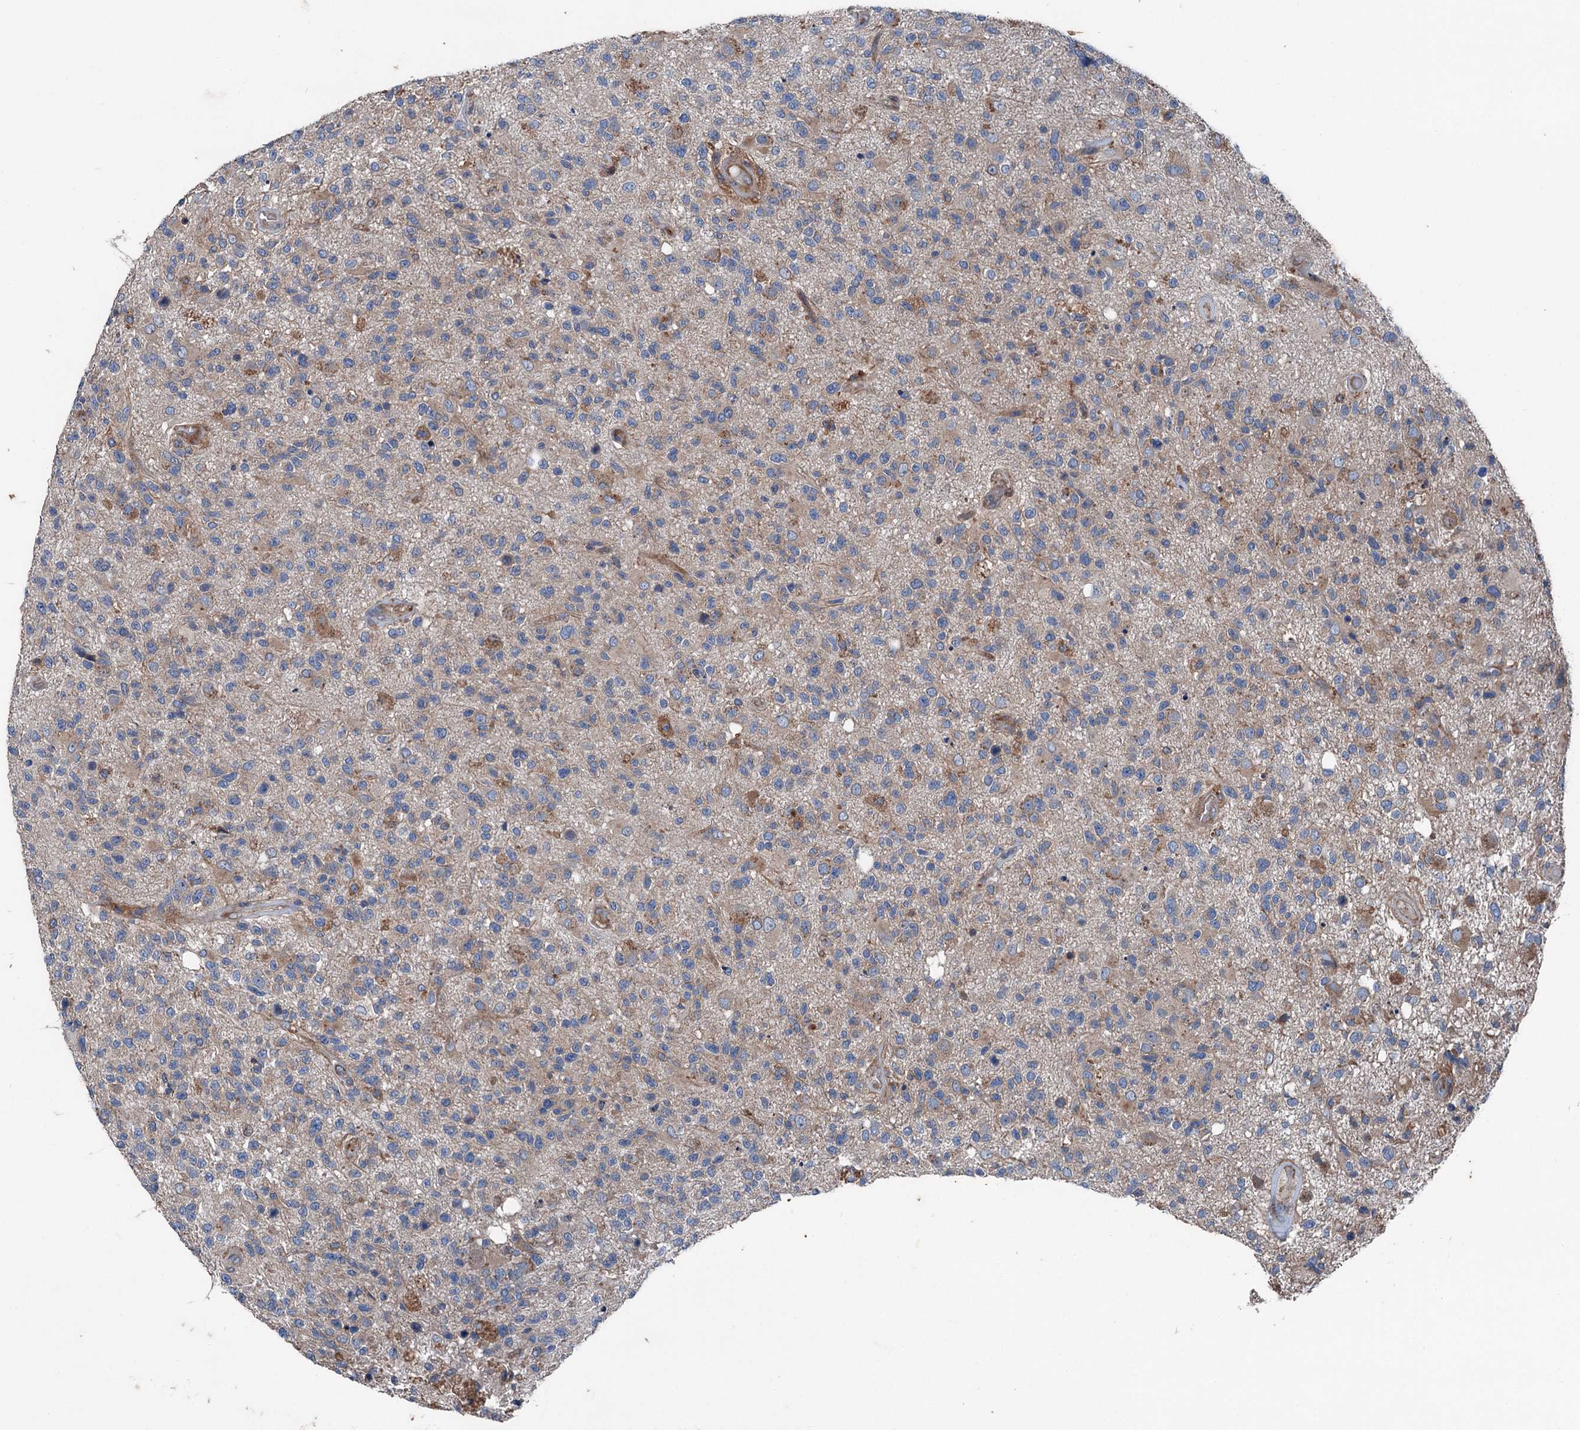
{"staining": {"intensity": "negative", "quantity": "none", "location": "none"}, "tissue": "glioma", "cell_type": "Tumor cells", "image_type": "cancer", "snomed": [{"axis": "morphology", "description": "Glioma, malignant, High grade"}, {"axis": "morphology", "description": "Glioblastoma, NOS"}, {"axis": "topography", "description": "Brain"}], "caption": "The histopathology image reveals no staining of tumor cells in glioma. (DAB immunohistochemistry with hematoxylin counter stain).", "gene": "RUFY1", "patient": {"sex": "male", "age": 60}}